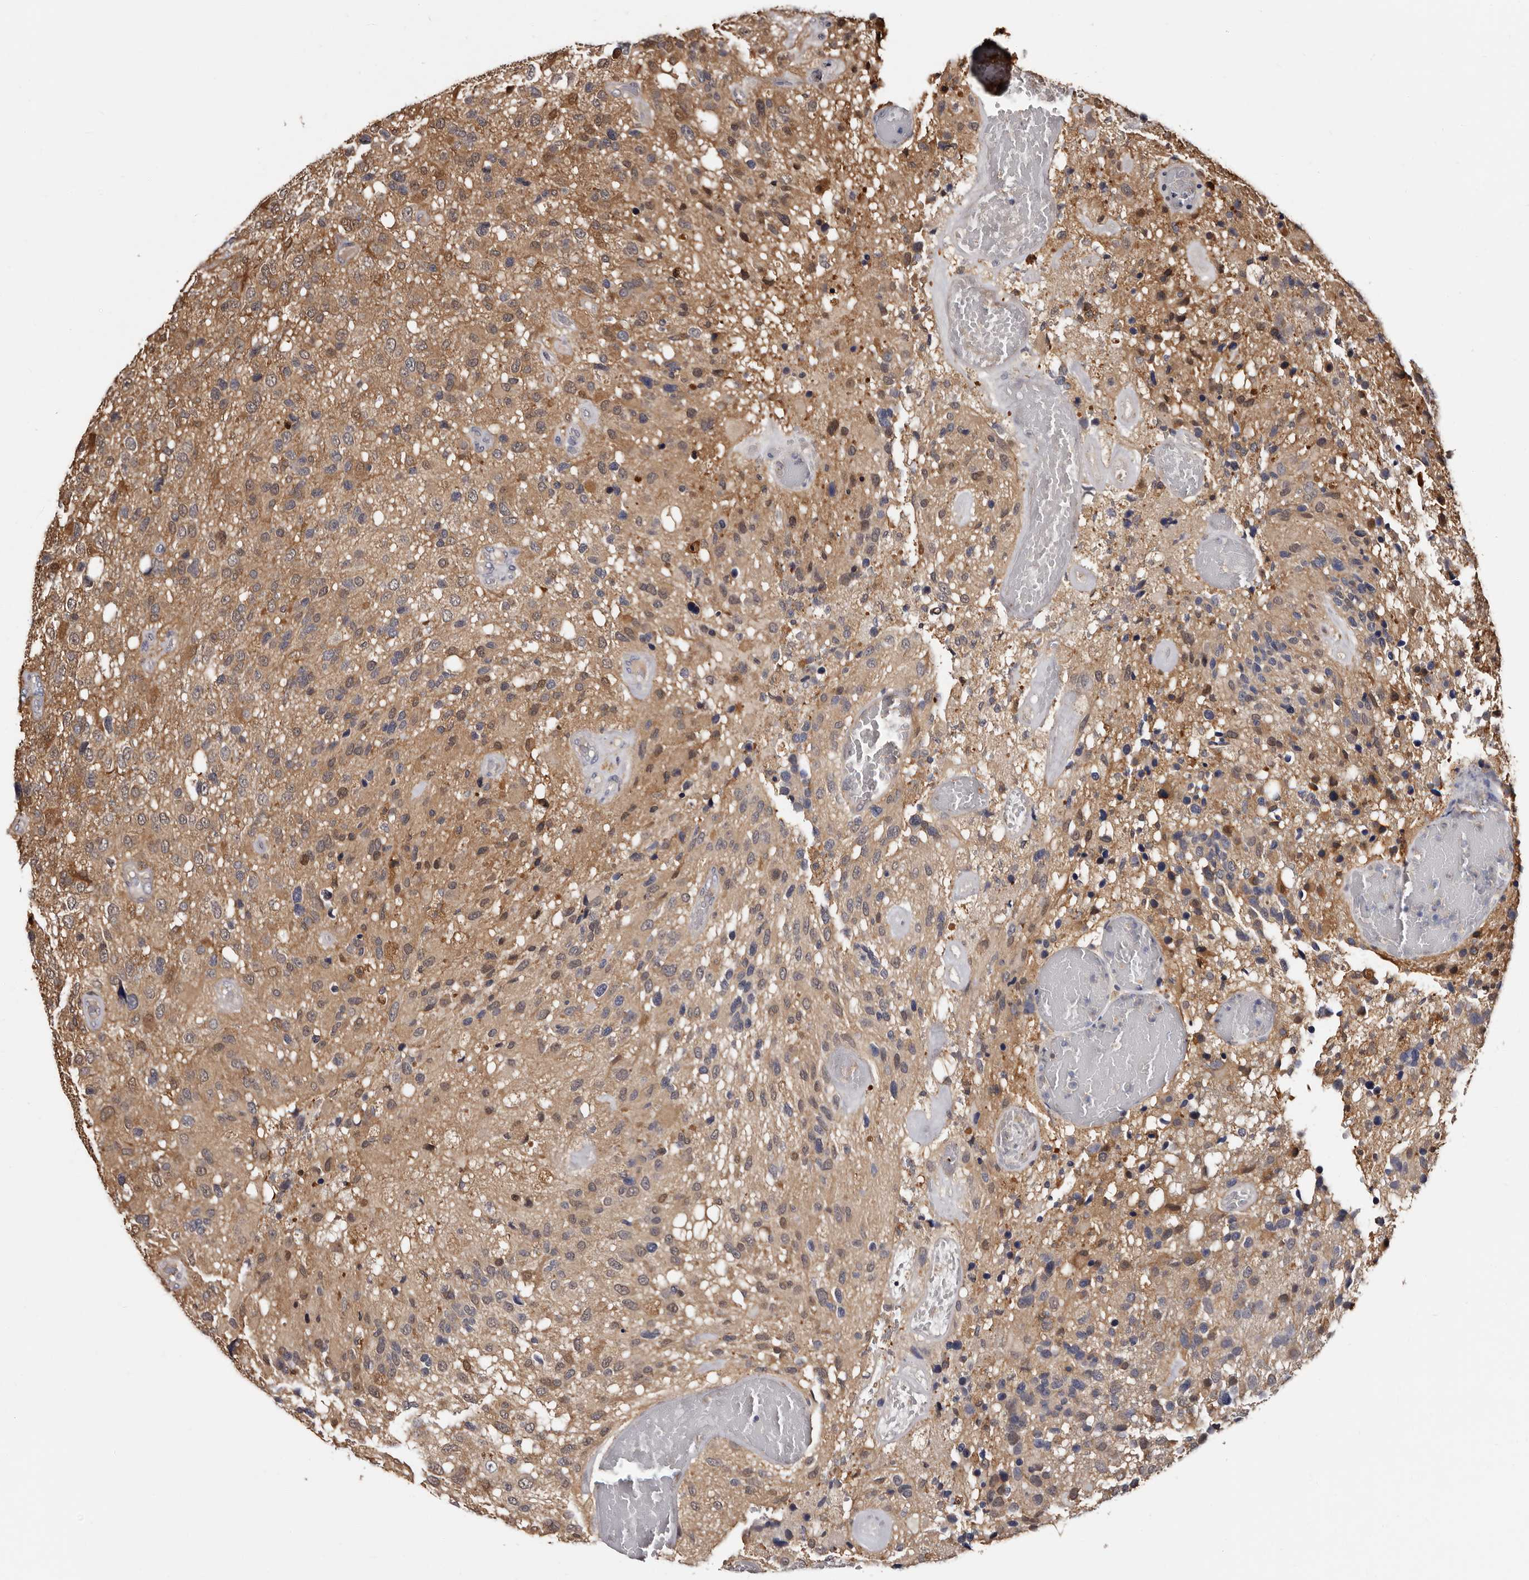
{"staining": {"intensity": "moderate", "quantity": ">75%", "location": "cytoplasmic/membranous"}, "tissue": "glioma", "cell_type": "Tumor cells", "image_type": "cancer", "snomed": [{"axis": "morphology", "description": "Glioma, malignant, High grade"}, {"axis": "topography", "description": "Brain"}], "caption": "Glioma was stained to show a protein in brown. There is medium levels of moderate cytoplasmic/membranous expression in approximately >75% of tumor cells.", "gene": "DNPH1", "patient": {"sex": "female", "age": 58}}